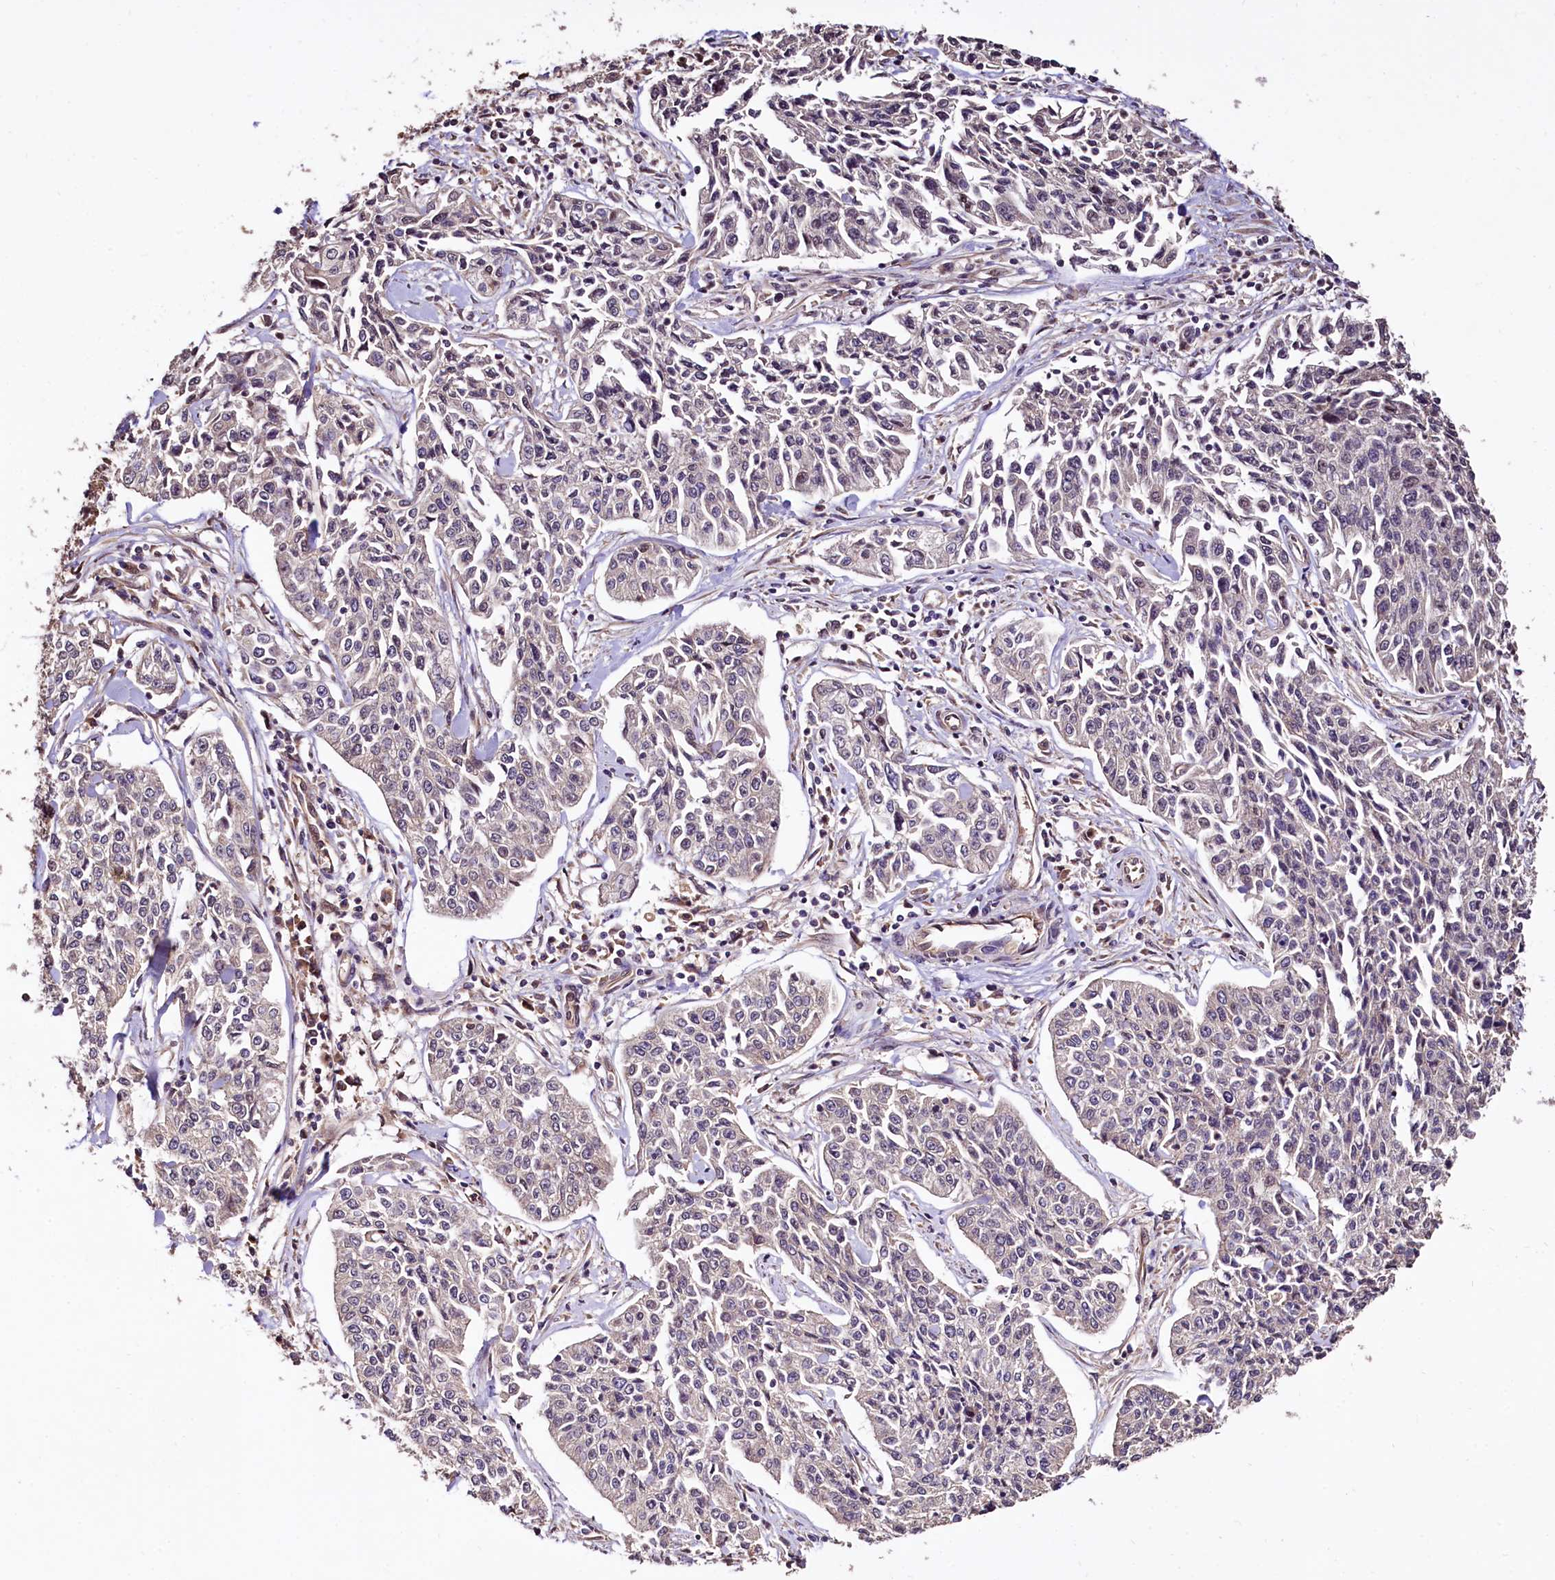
{"staining": {"intensity": "negative", "quantity": "none", "location": "none"}, "tissue": "cervical cancer", "cell_type": "Tumor cells", "image_type": "cancer", "snomed": [{"axis": "morphology", "description": "Squamous cell carcinoma, NOS"}, {"axis": "topography", "description": "Cervix"}], "caption": "Immunohistochemistry (IHC) of cervical cancer (squamous cell carcinoma) shows no expression in tumor cells.", "gene": "TBCEL", "patient": {"sex": "female", "age": 35}}